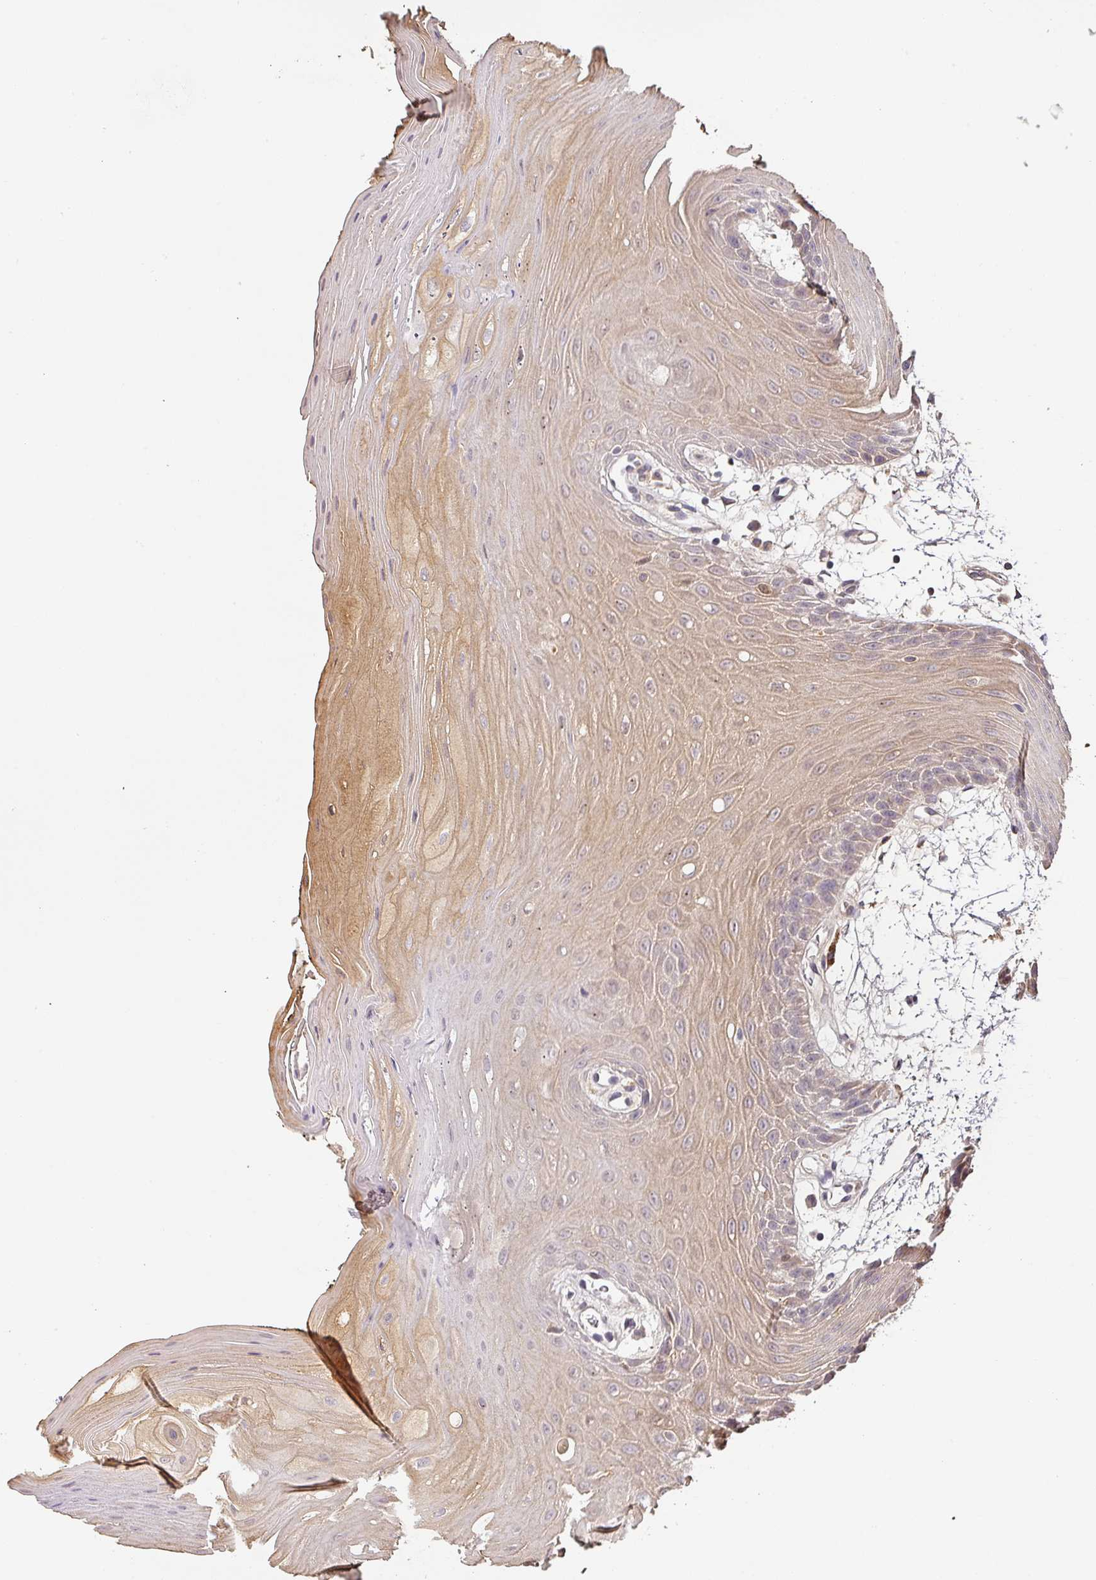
{"staining": {"intensity": "weak", "quantity": "25%-75%", "location": "cytoplasmic/membranous"}, "tissue": "oral mucosa", "cell_type": "Squamous epithelial cells", "image_type": "normal", "snomed": [{"axis": "morphology", "description": "Normal tissue, NOS"}, {"axis": "topography", "description": "Oral tissue"}, {"axis": "topography", "description": "Tounge, NOS"}], "caption": "IHC (DAB) staining of normal human oral mucosa shows weak cytoplasmic/membranous protein positivity in approximately 25%-75% of squamous epithelial cells.", "gene": "BPIFB3", "patient": {"sex": "female", "age": 59}}